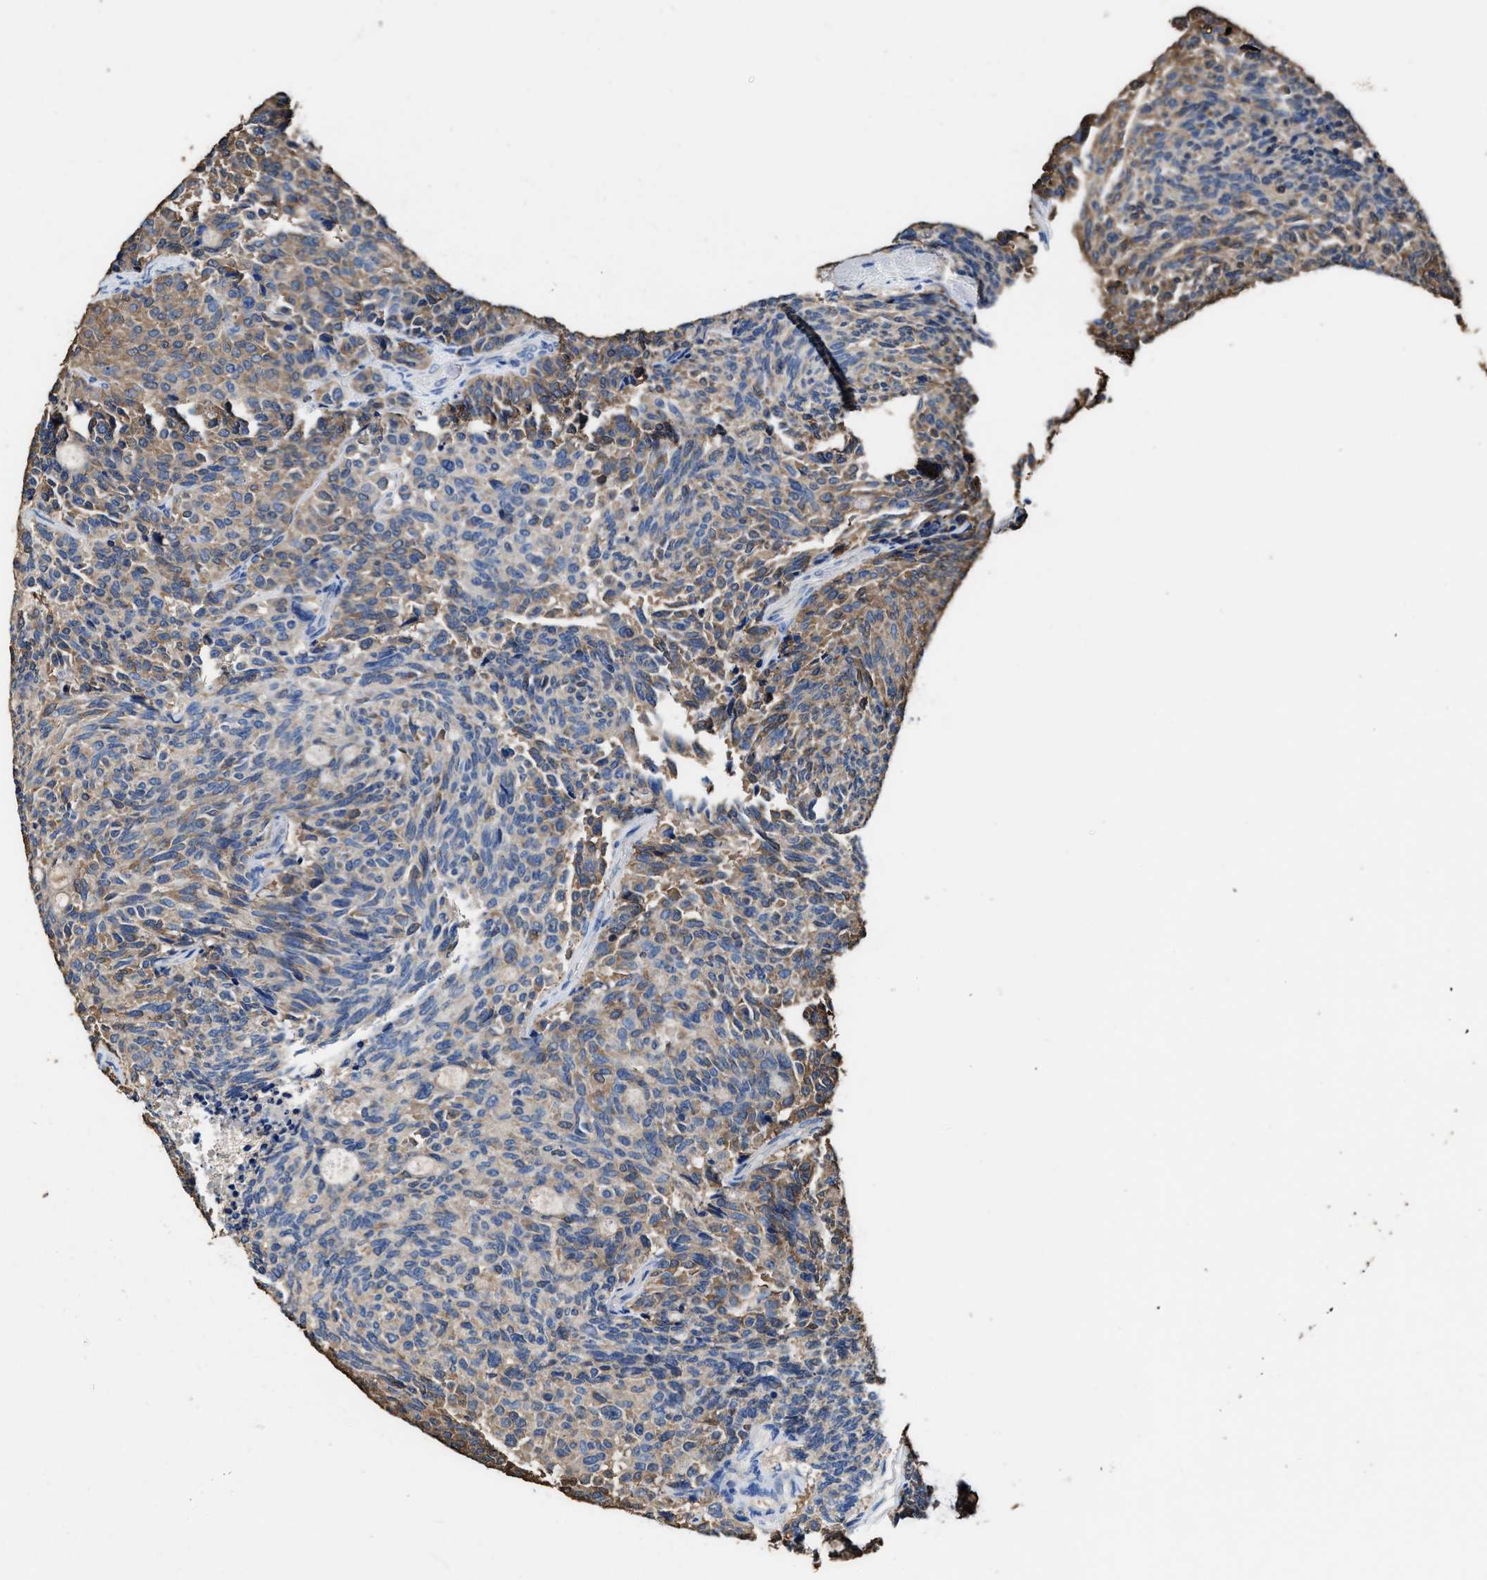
{"staining": {"intensity": "moderate", "quantity": "<25%", "location": "cytoplasmic/membranous"}, "tissue": "carcinoid", "cell_type": "Tumor cells", "image_type": "cancer", "snomed": [{"axis": "morphology", "description": "Carcinoid, malignant, NOS"}, {"axis": "topography", "description": "Pancreas"}], "caption": "Tumor cells display low levels of moderate cytoplasmic/membranous staining in approximately <25% of cells in human carcinoid. The protein is shown in brown color, while the nuclei are stained blue.", "gene": "TMEM30A", "patient": {"sex": "female", "age": 54}}